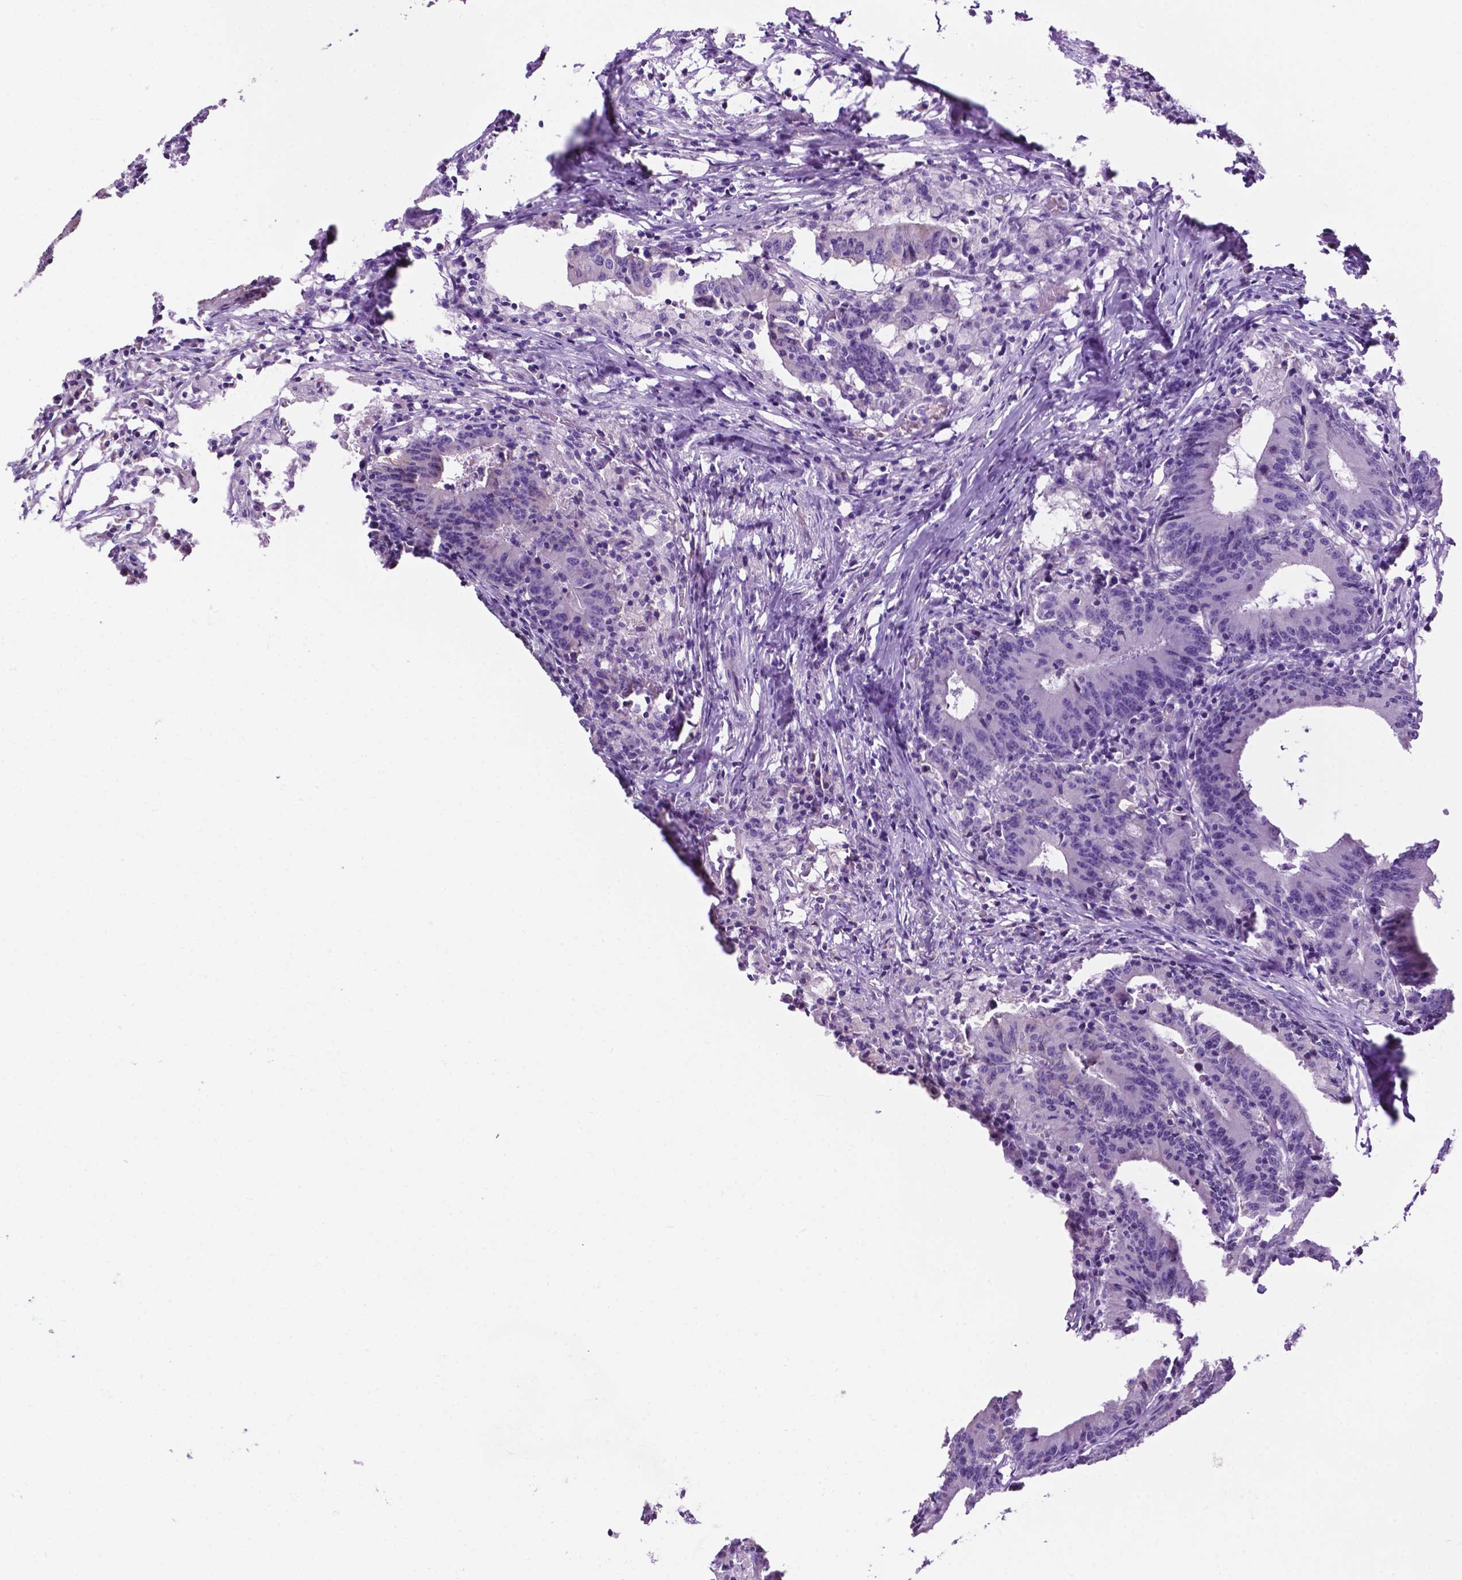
{"staining": {"intensity": "negative", "quantity": "none", "location": "none"}, "tissue": "colorectal cancer", "cell_type": "Tumor cells", "image_type": "cancer", "snomed": [{"axis": "morphology", "description": "Adenocarcinoma, NOS"}, {"axis": "topography", "description": "Colon"}], "caption": "Protein analysis of colorectal cancer (adenocarcinoma) exhibits no significant expression in tumor cells.", "gene": "PHYHIP", "patient": {"sex": "female", "age": 78}}